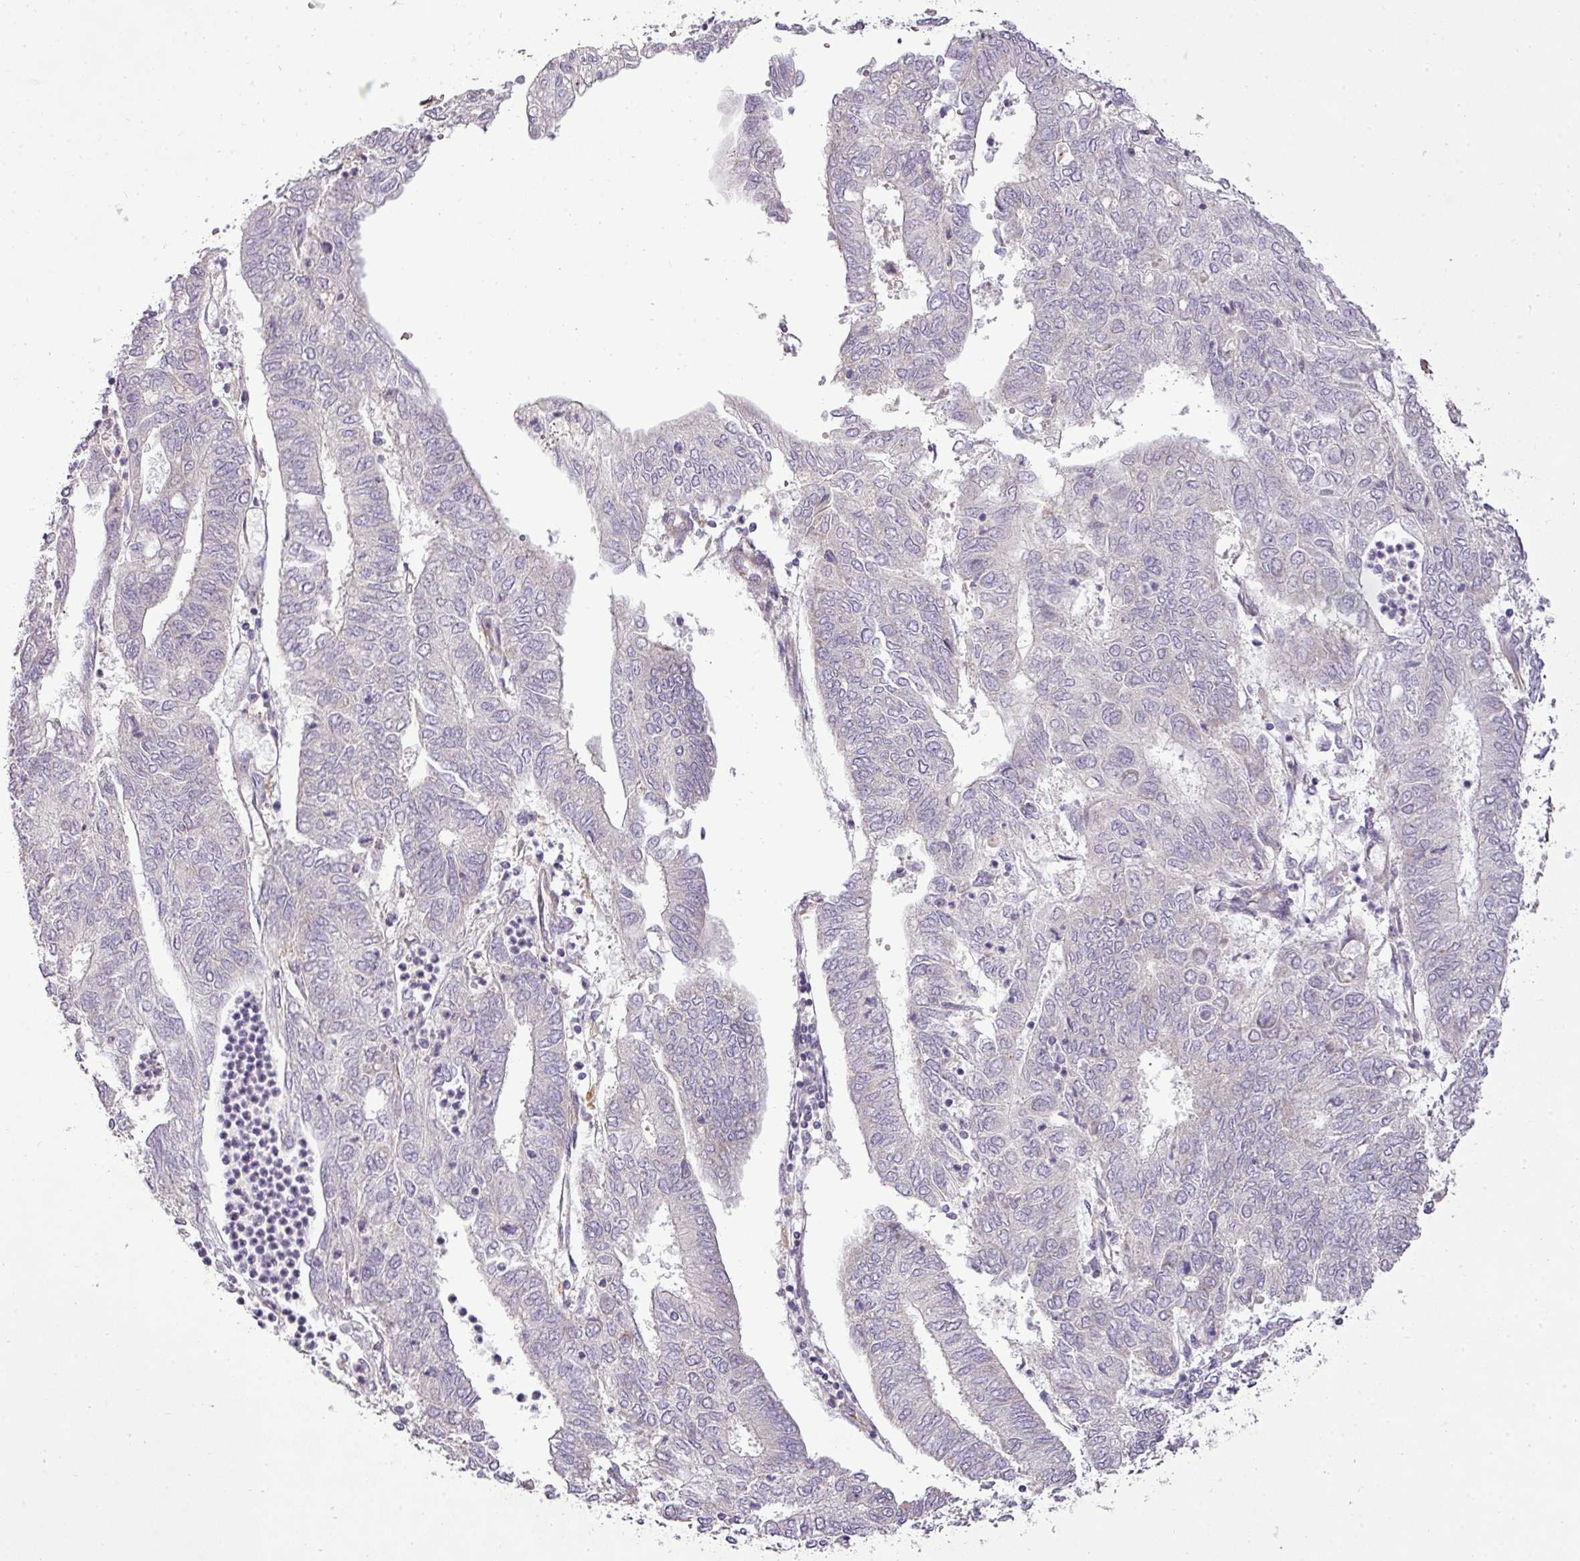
{"staining": {"intensity": "negative", "quantity": "none", "location": "none"}, "tissue": "endometrial cancer", "cell_type": "Tumor cells", "image_type": "cancer", "snomed": [{"axis": "morphology", "description": "Adenocarcinoma, NOS"}, {"axis": "topography", "description": "Endometrium"}], "caption": "Immunohistochemical staining of endometrial cancer (adenocarcinoma) demonstrates no significant expression in tumor cells.", "gene": "PDRG1", "patient": {"sex": "female", "age": 68}}